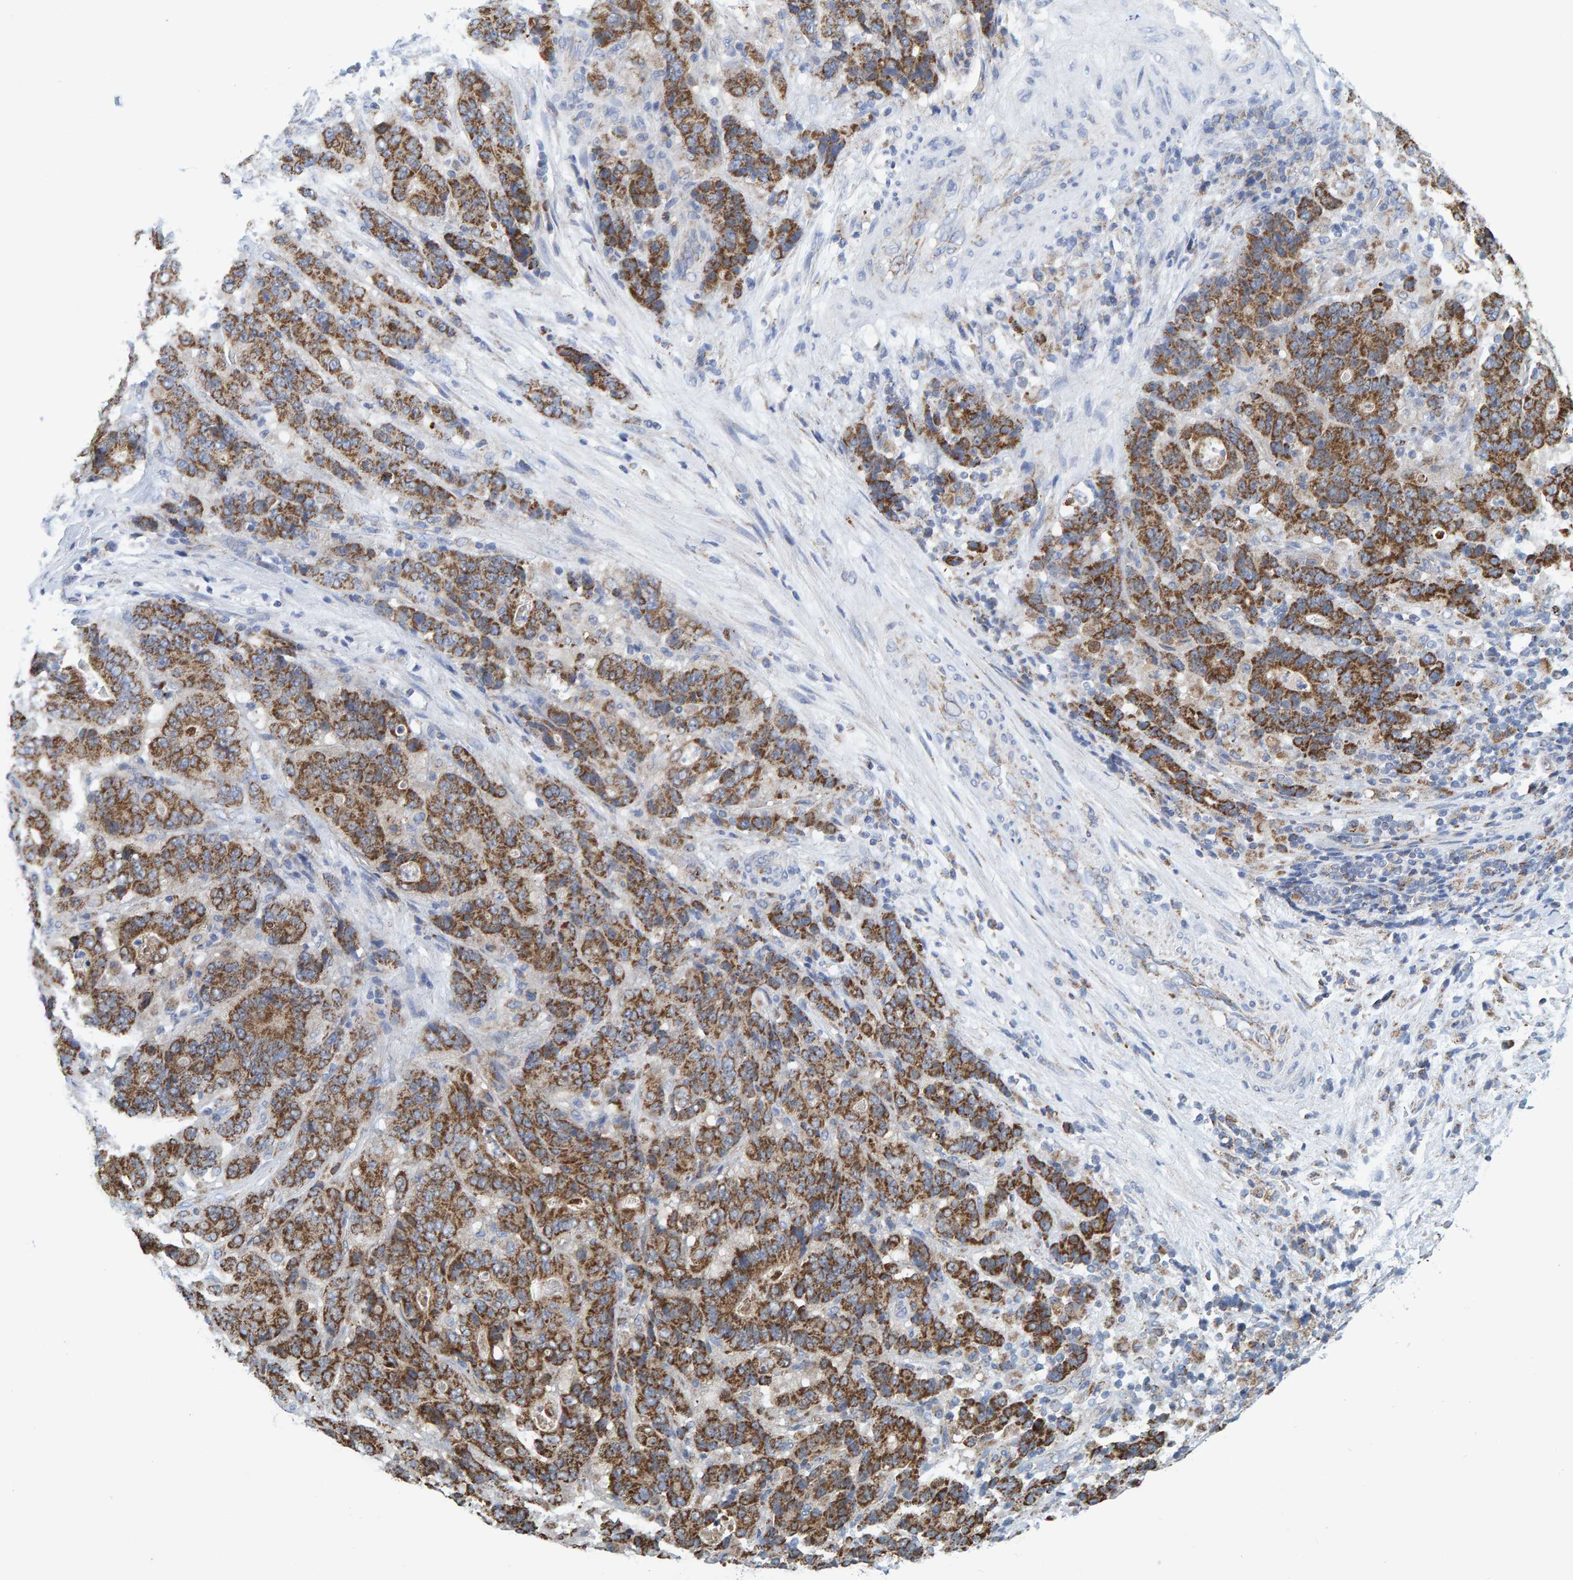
{"staining": {"intensity": "strong", "quantity": ">75%", "location": "cytoplasmic/membranous"}, "tissue": "stomach cancer", "cell_type": "Tumor cells", "image_type": "cancer", "snomed": [{"axis": "morphology", "description": "Adenocarcinoma, NOS"}, {"axis": "topography", "description": "Stomach"}], "caption": "This is a histology image of immunohistochemistry staining of stomach cancer (adenocarcinoma), which shows strong expression in the cytoplasmic/membranous of tumor cells.", "gene": "MRPS7", "patient": {"sex": "female", "age": 73}}